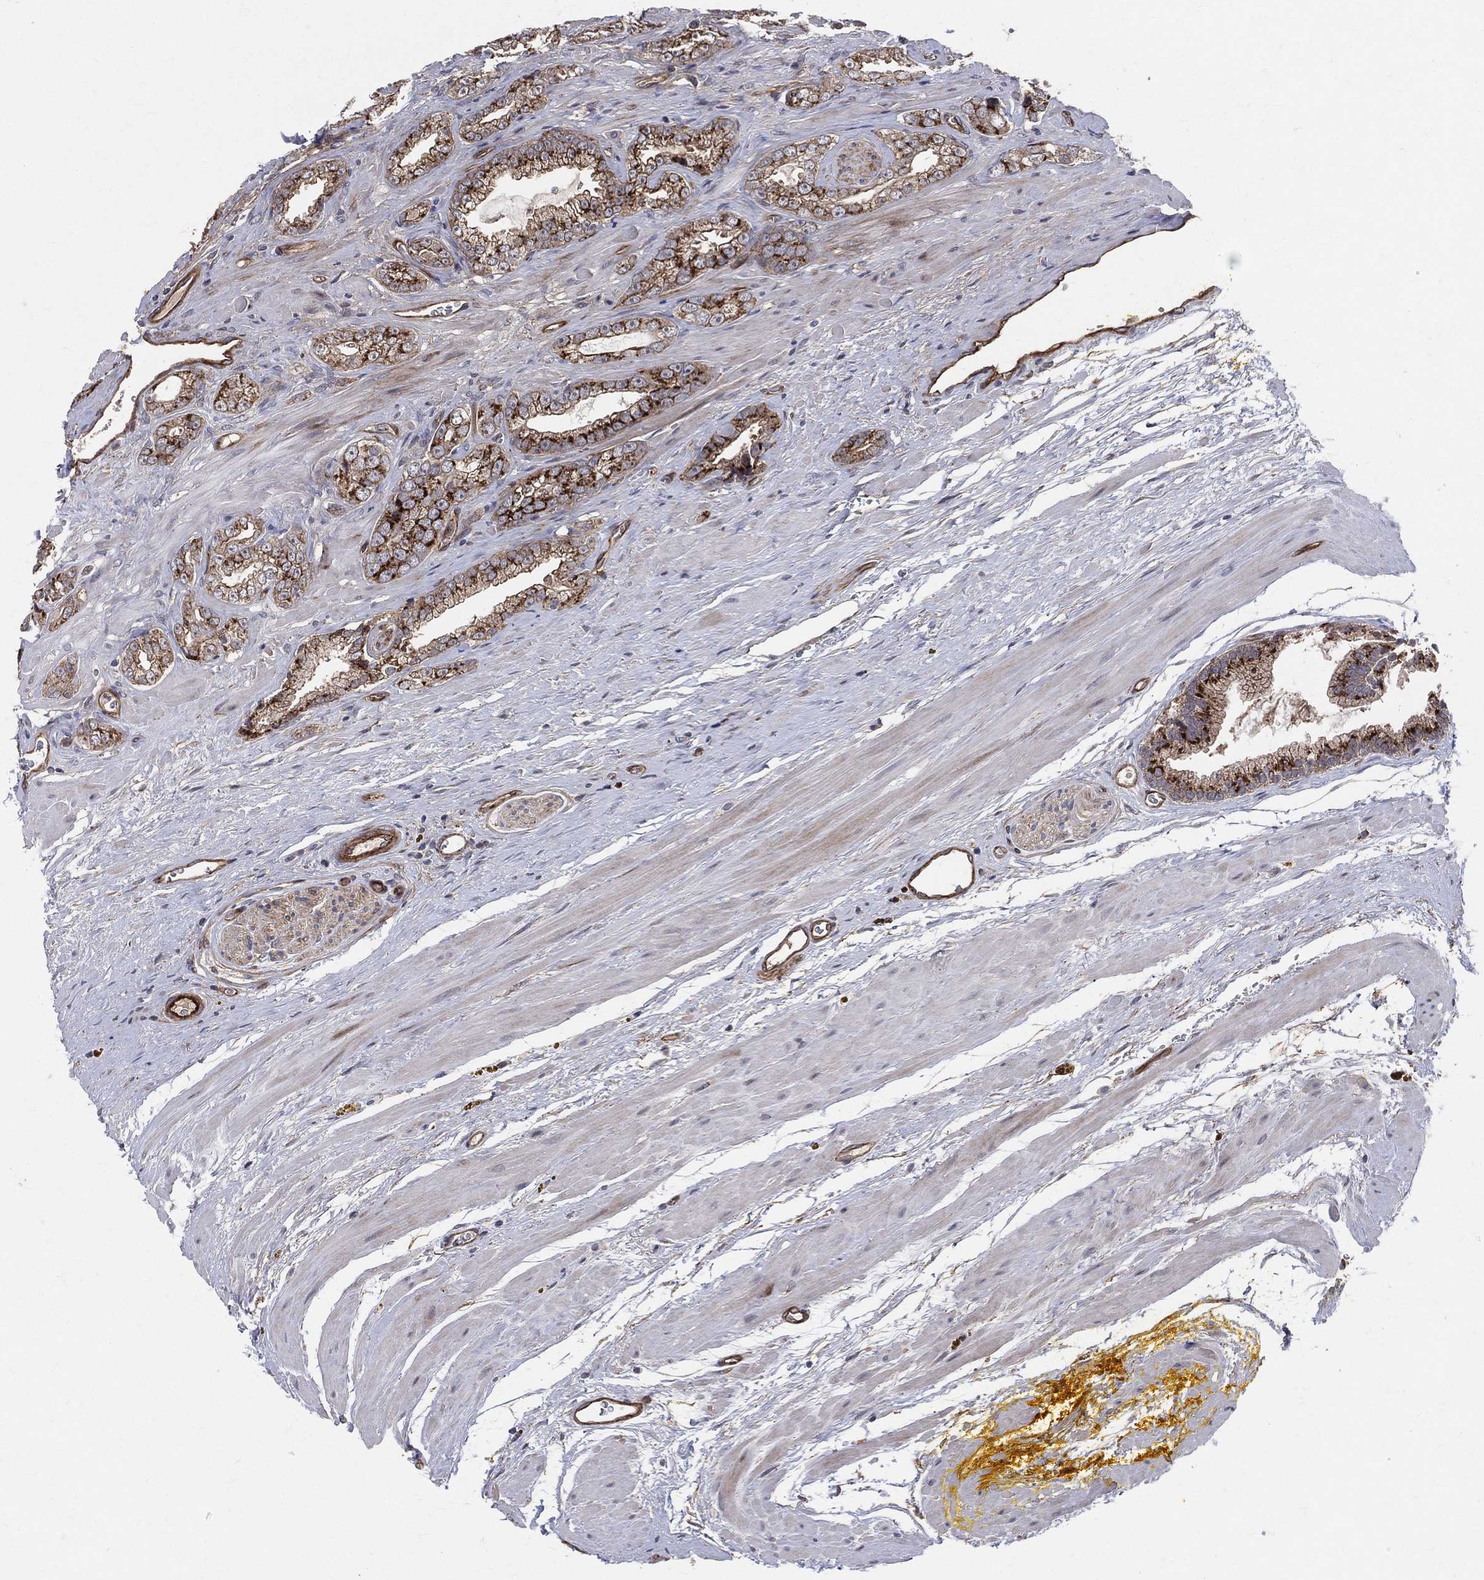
{"staining": {"intensity": "strong", "quantity": ">75%", "location": "cytoplasmic/membranous"}, "tissue": "prostate cancer", "cell_type": "Tumor cells", "image_type": "cancer", "snomed": [{"axis": "morphology", "description": "Adenocarcinoma, NOS"}, {"axis": "topography", "description": "Prostate"}], "caption": "Strong cytoplasmic/membranous expression for a protein is seen in about >75% of tumor cells of prostate cancer using IHC.", "gene": "ENTPD1", "patient": {"sex": "male", "age": 67}}